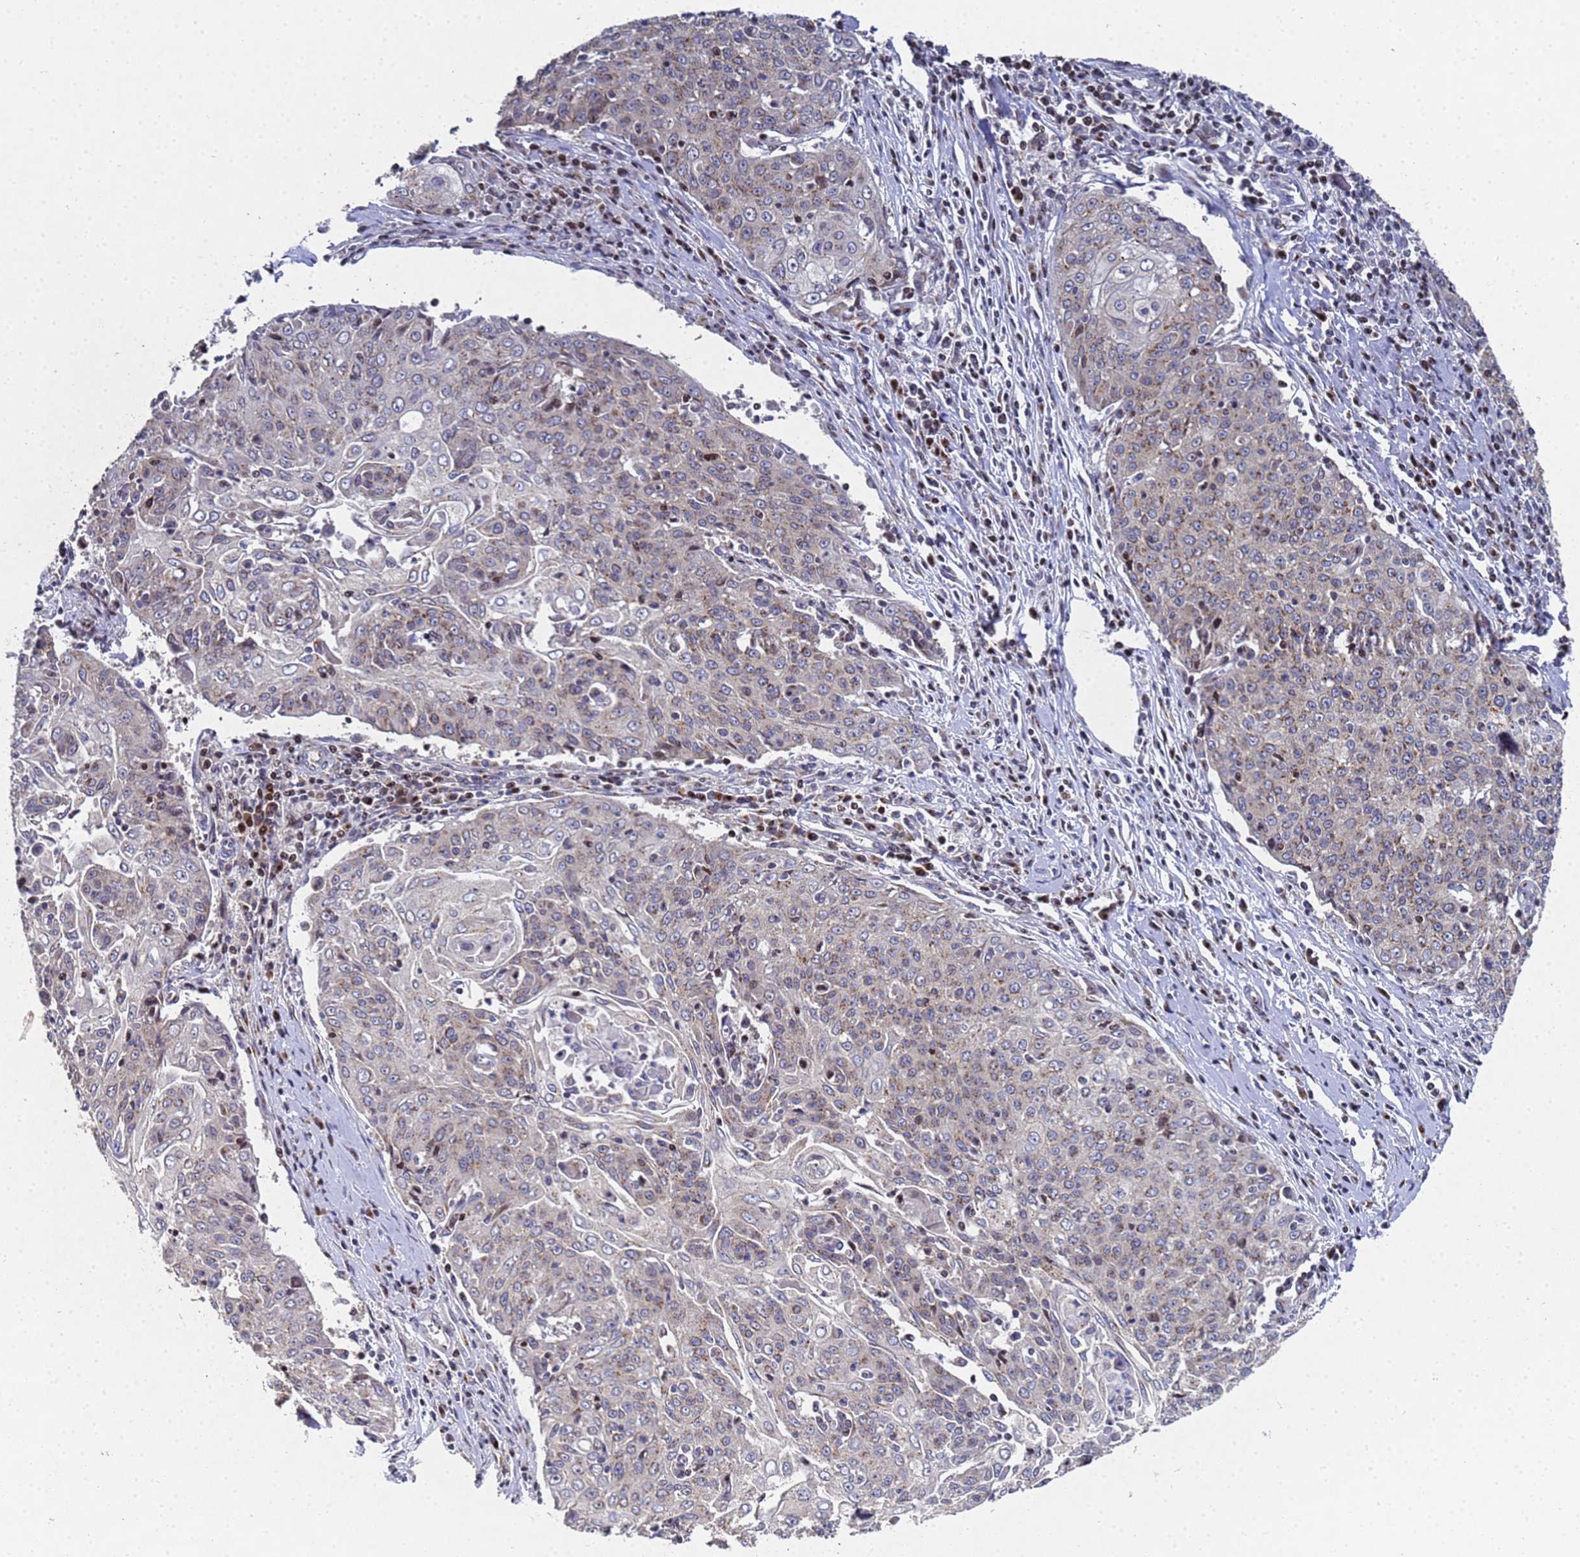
{"staining": {"intensity": "weak", "quantity": "<25%", "location": "cytoplasmic/membranous"}, "tissue": "cervical cancer", "cell_type": "Tumor cells", "image_type": "cancer", "snomed": [{"axis": "morphology", "description": "Squamous cell carcinoma, NOS"}, {"axis": "topography", "description": "Cervix"}], "caption": "Immunohistochemistry photomicrograph of neoplastic tissue: cervical squamous cell carcinoma stained with DAB (3,3'-diaminobenzidine) displays no significant protein staining in tumor cells. (Stains: DAB immunohistochemistry (IHC) with hematoxylin counter stain, Microscopy: brightfield microscopy at high magnification).", "gene": "NSUN6", "patient": {"sex": "female", "age": 48}}